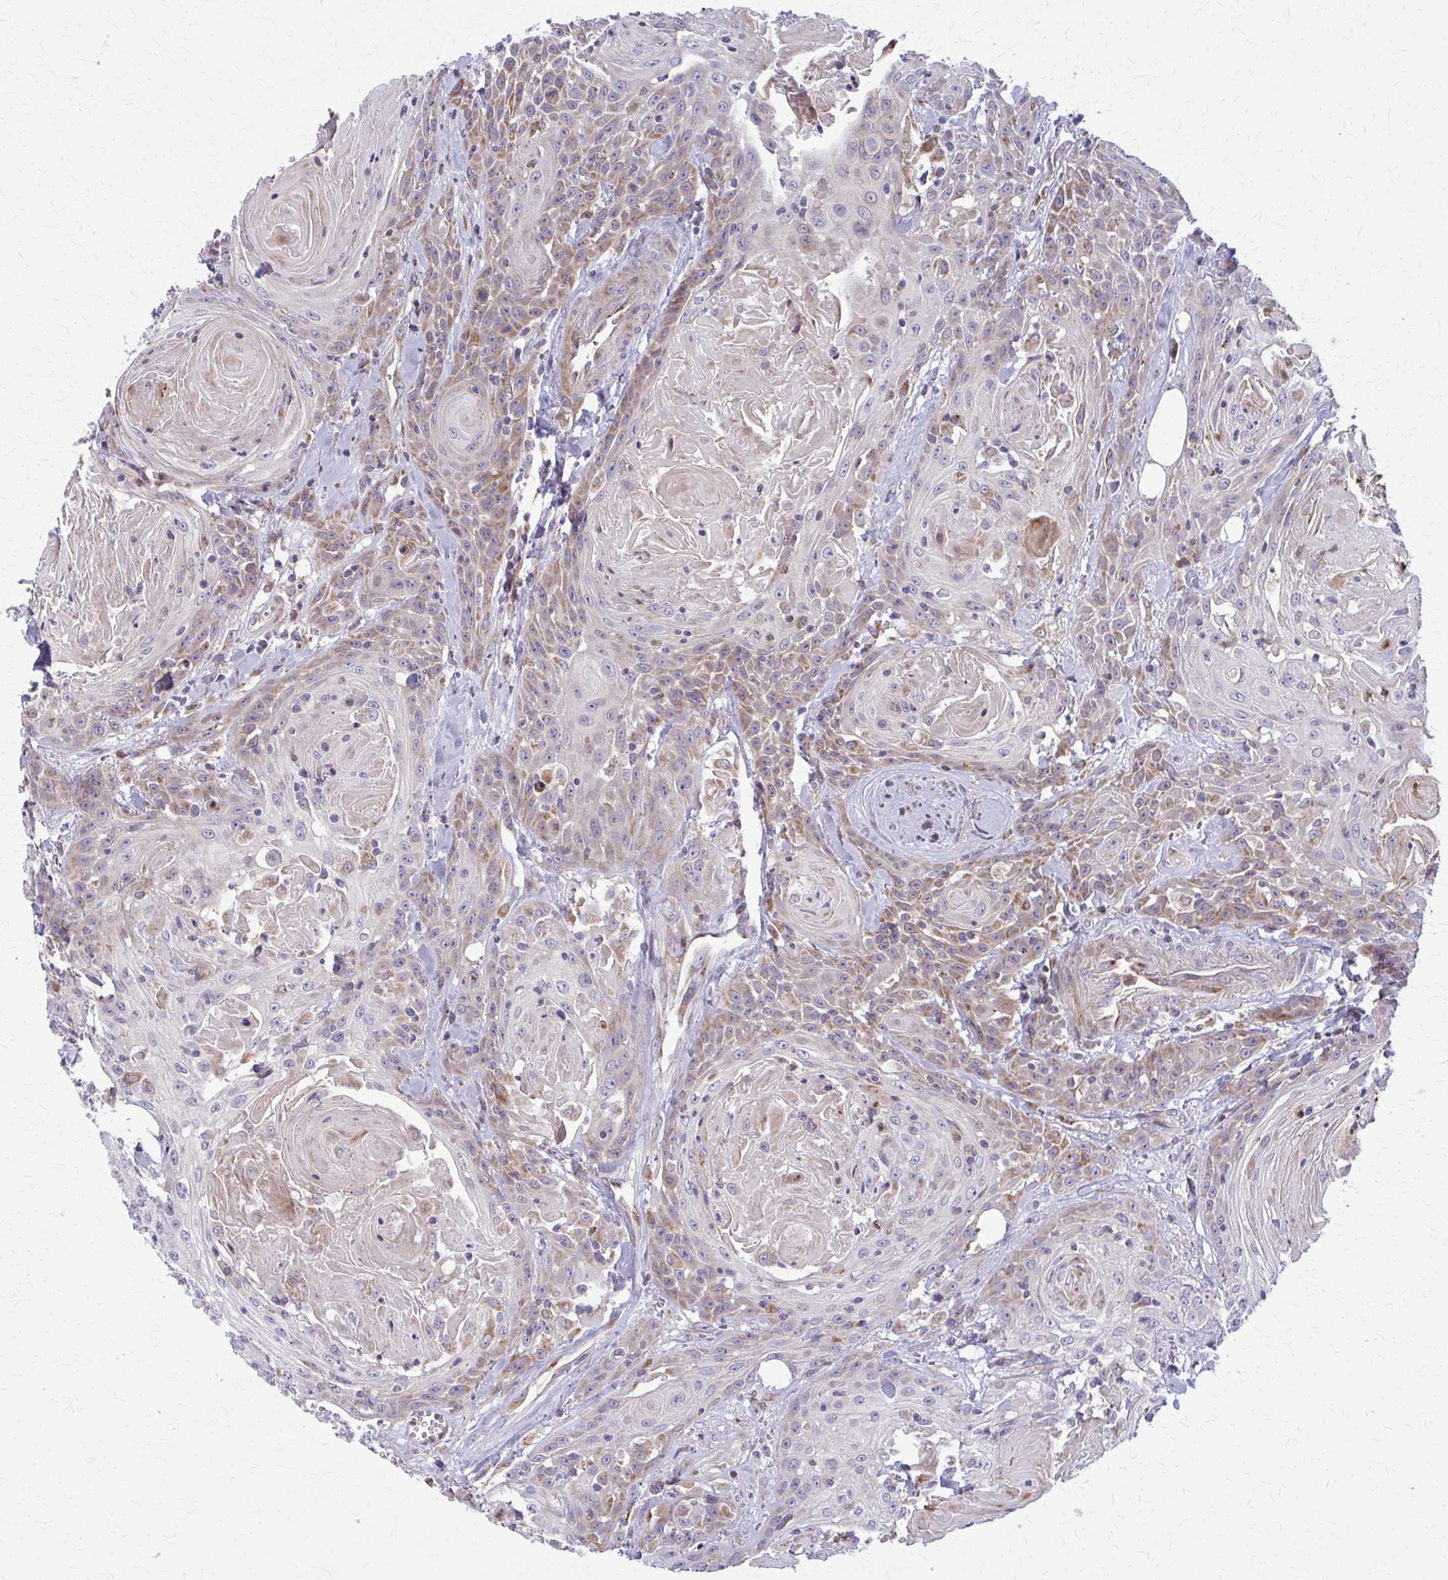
{"staining": {"intensity": "moderate", "quantity": "25%-75%", "location": "cytoplasmic/membranous"}, "tissue": "head and neck cancer", "cell_type": "Tumor cells", "image_type": "cancer", "snomed": [{"axis": "morphology", "description": "Squamous cell carcinoma, NOS"}, {"axis": "topography", "description": "Head-Neck"}], "caption": "Protein positivity by immunohistochemistry shows moderate cytoplasmic/membranous expression in approximately 25%-75% of tumor cells in head and neck cancer (squamous cell carcinoma).", "gene": "MCCC1", "patient": {"sex": "female", "age": 84}}